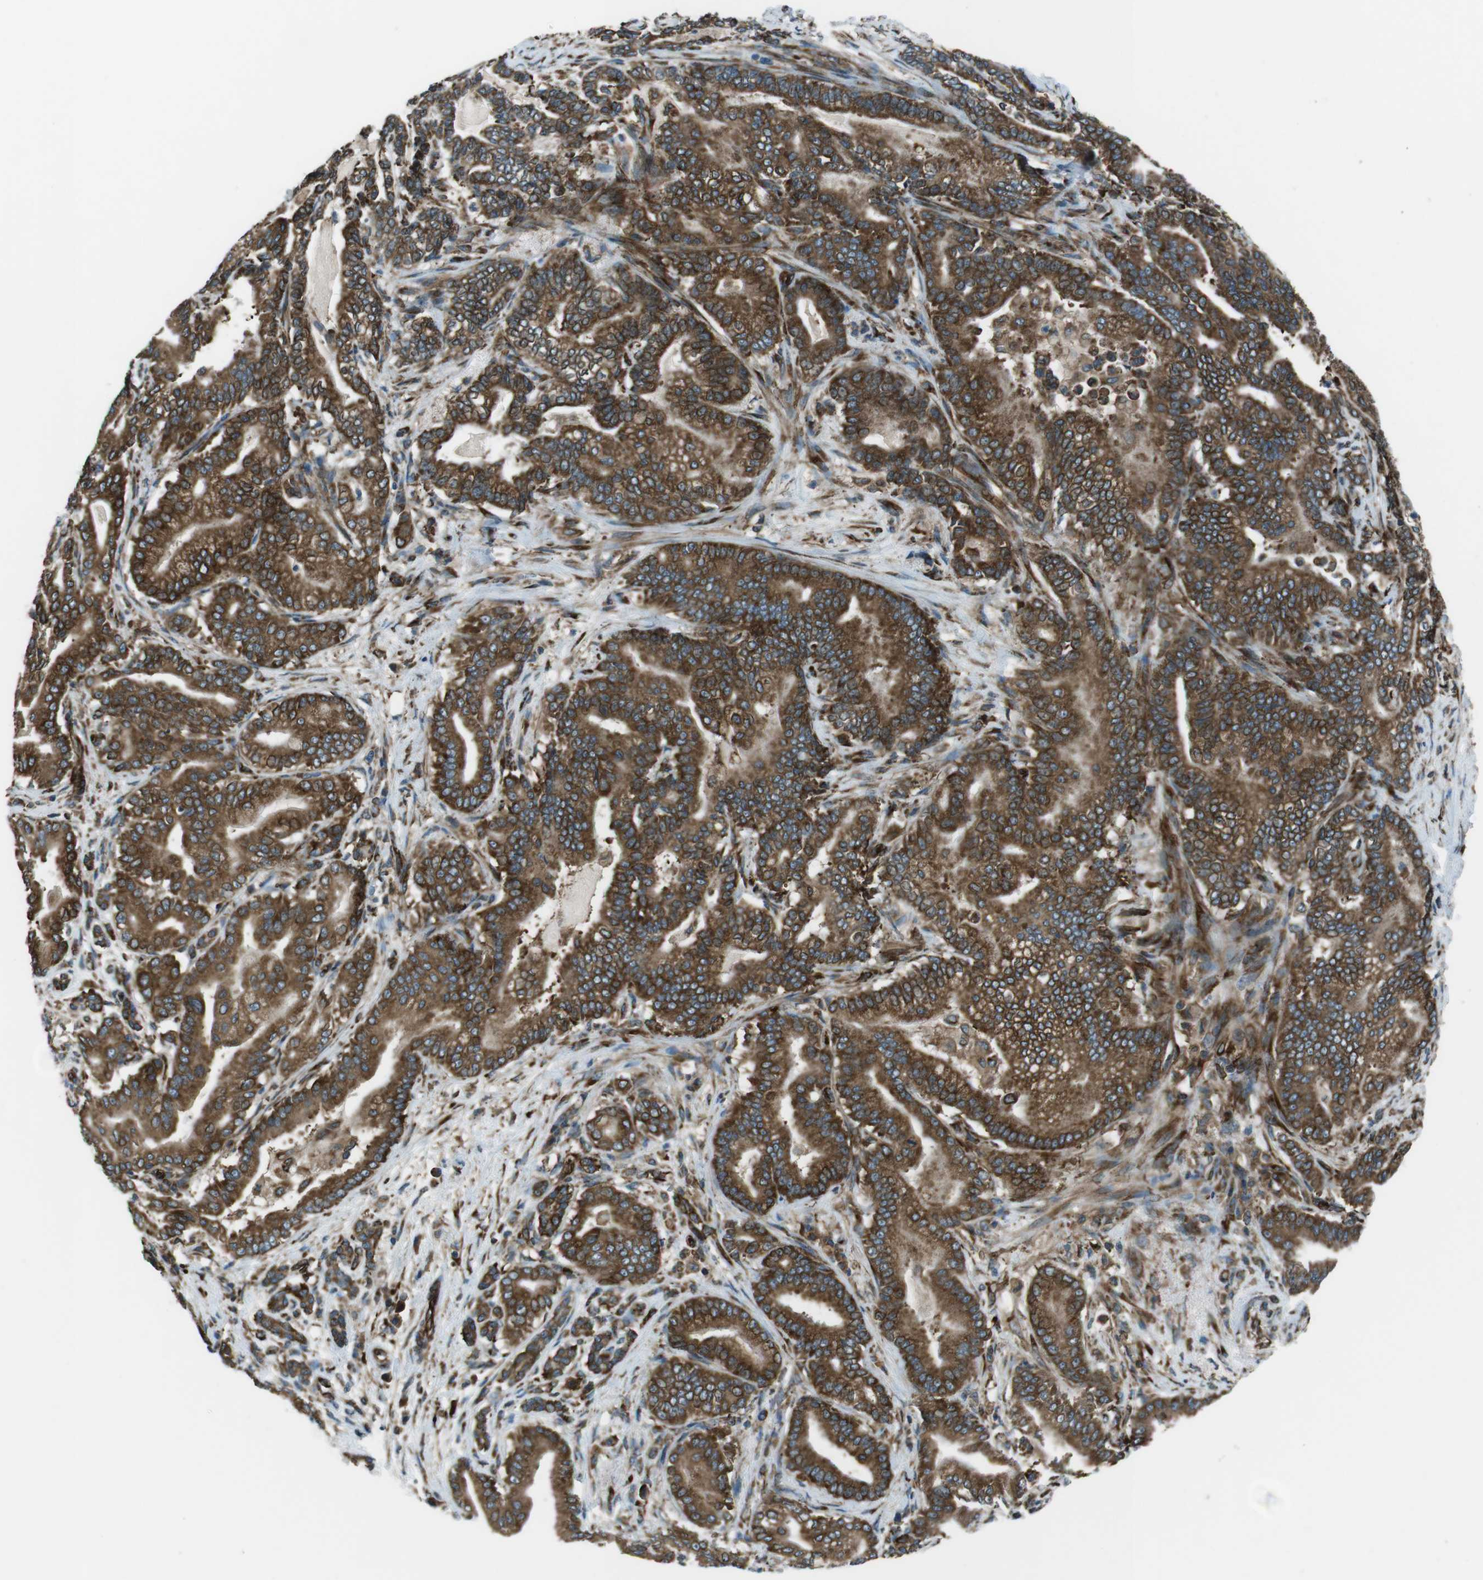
{"staining": {"intensity": "strong", "quantity": ">75%", "location": "cytoplasmic/membranous"}, "tissue": "pancreatic cancer", "cell_type": "Tumor cells", "image_type": "cancer", "snomed": [{"axis": "morphology", "description": "Normal tissue, NOS"}, {"axis": "morphology", "description": "Adenocarcinoma, NOS"}, {"axis": "topography", "description": "Pancreas"}], "caption": "High-magnification brightfield microscopy of adenocarcinoma (pancreatic) stained with DAB (3,3'-diaminobenzidine) (brown) and counterstained with hematoxylin (blue). tumor cells exhibit strong cytoplasmic/membranous expression is seen in about>75% of cells.", "gene": "KTN1", "patient": {"sex": "male", "age": 63}}